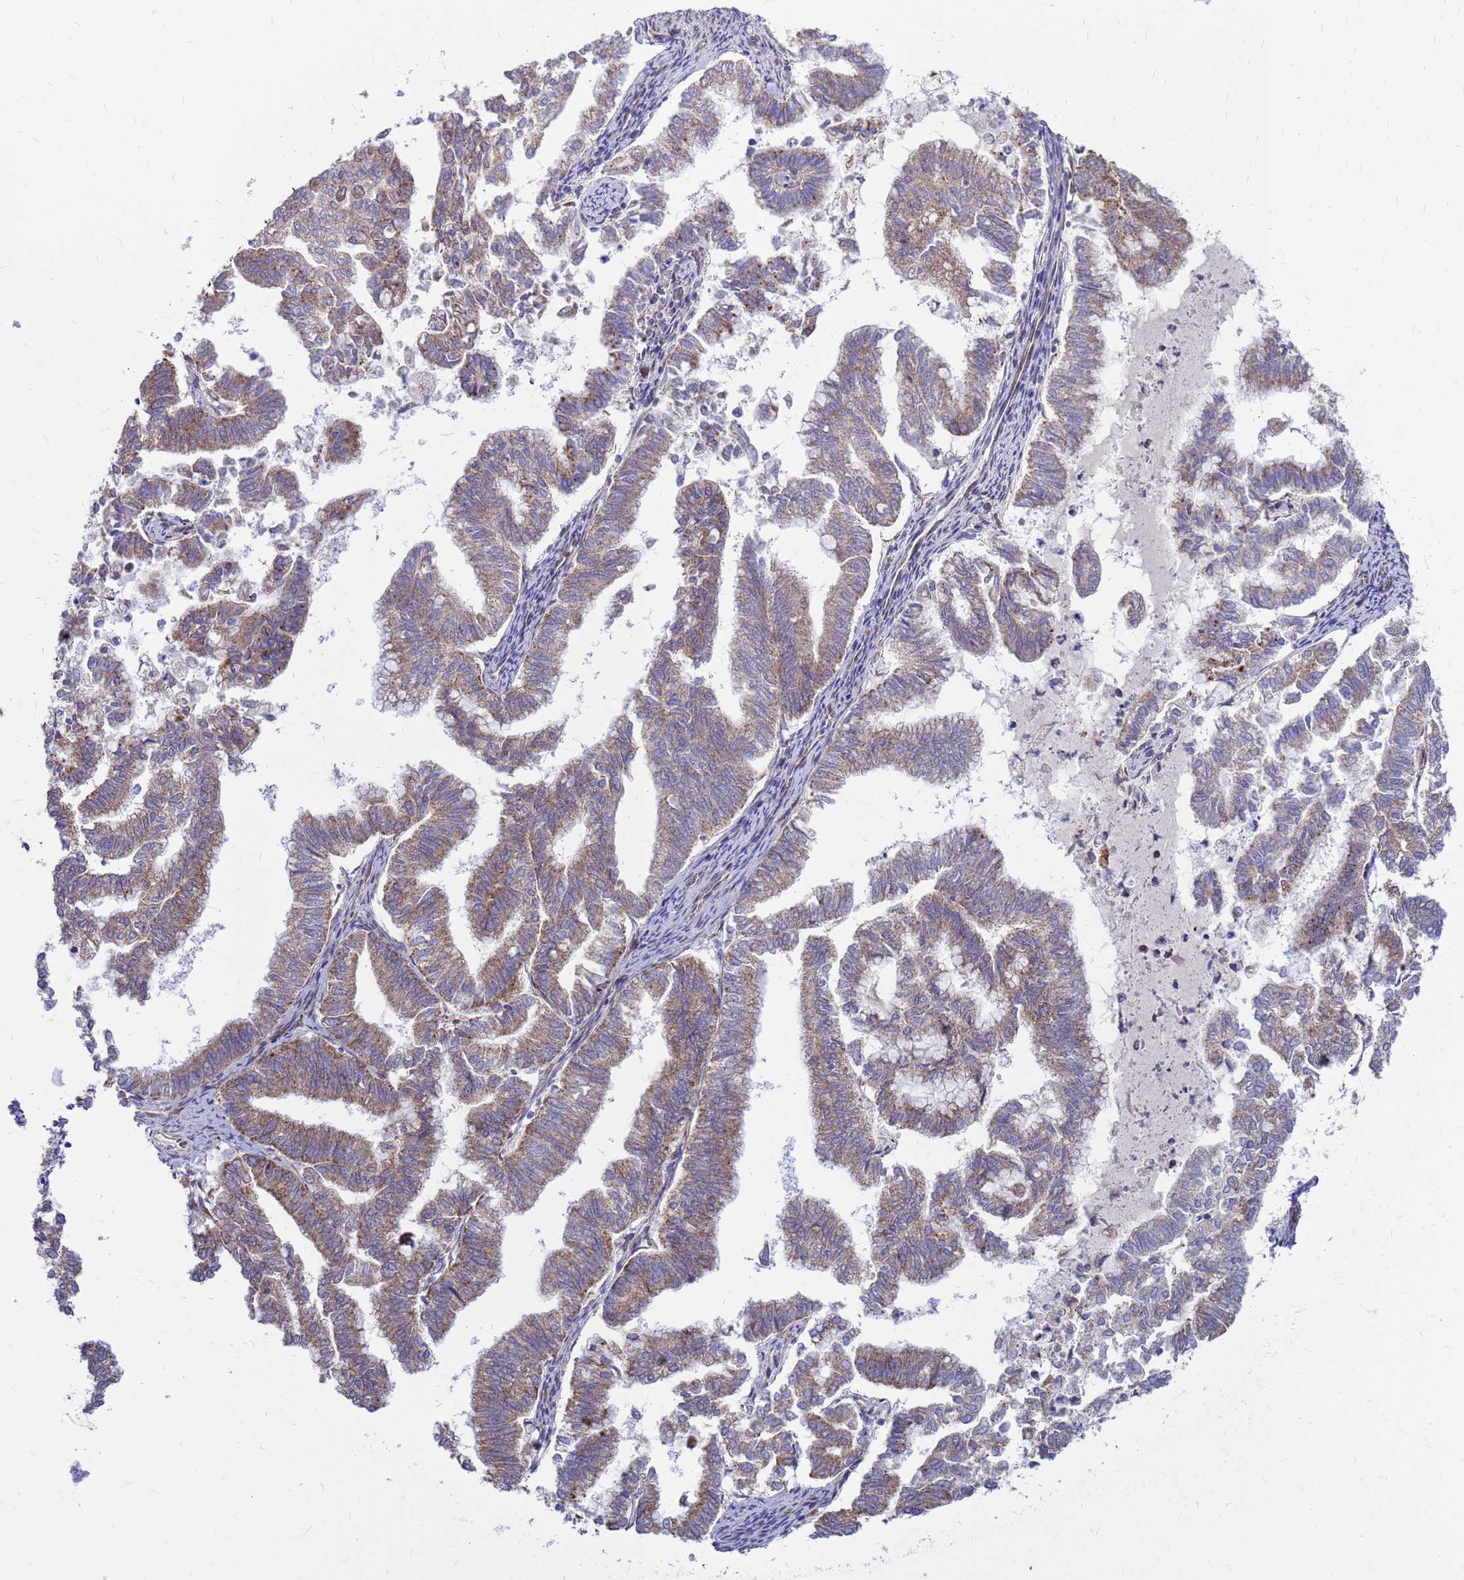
{"staining": {"intensity": "moderate", "quantity": ">75%", "location": "cytoplasmic/membranous"}, "tissue": "endometrial cancer", "cell_type": "Tumor cells", "image_type": "cancer", "snomed": [{"axis": "morphology", "description": "Adenocarcinoma, NOS"}, {"axis": "topography", "description": "Endometrium"}], "caption": "Human endometrial cancer (adenocarcinoma) stained for a protein (brown) exhibits moderate cytoplasmic/membranous positive positivity in about >75% of tumor cells.", "gene": "FSTL4", "patient": {"sex": "female", "age": 79}}